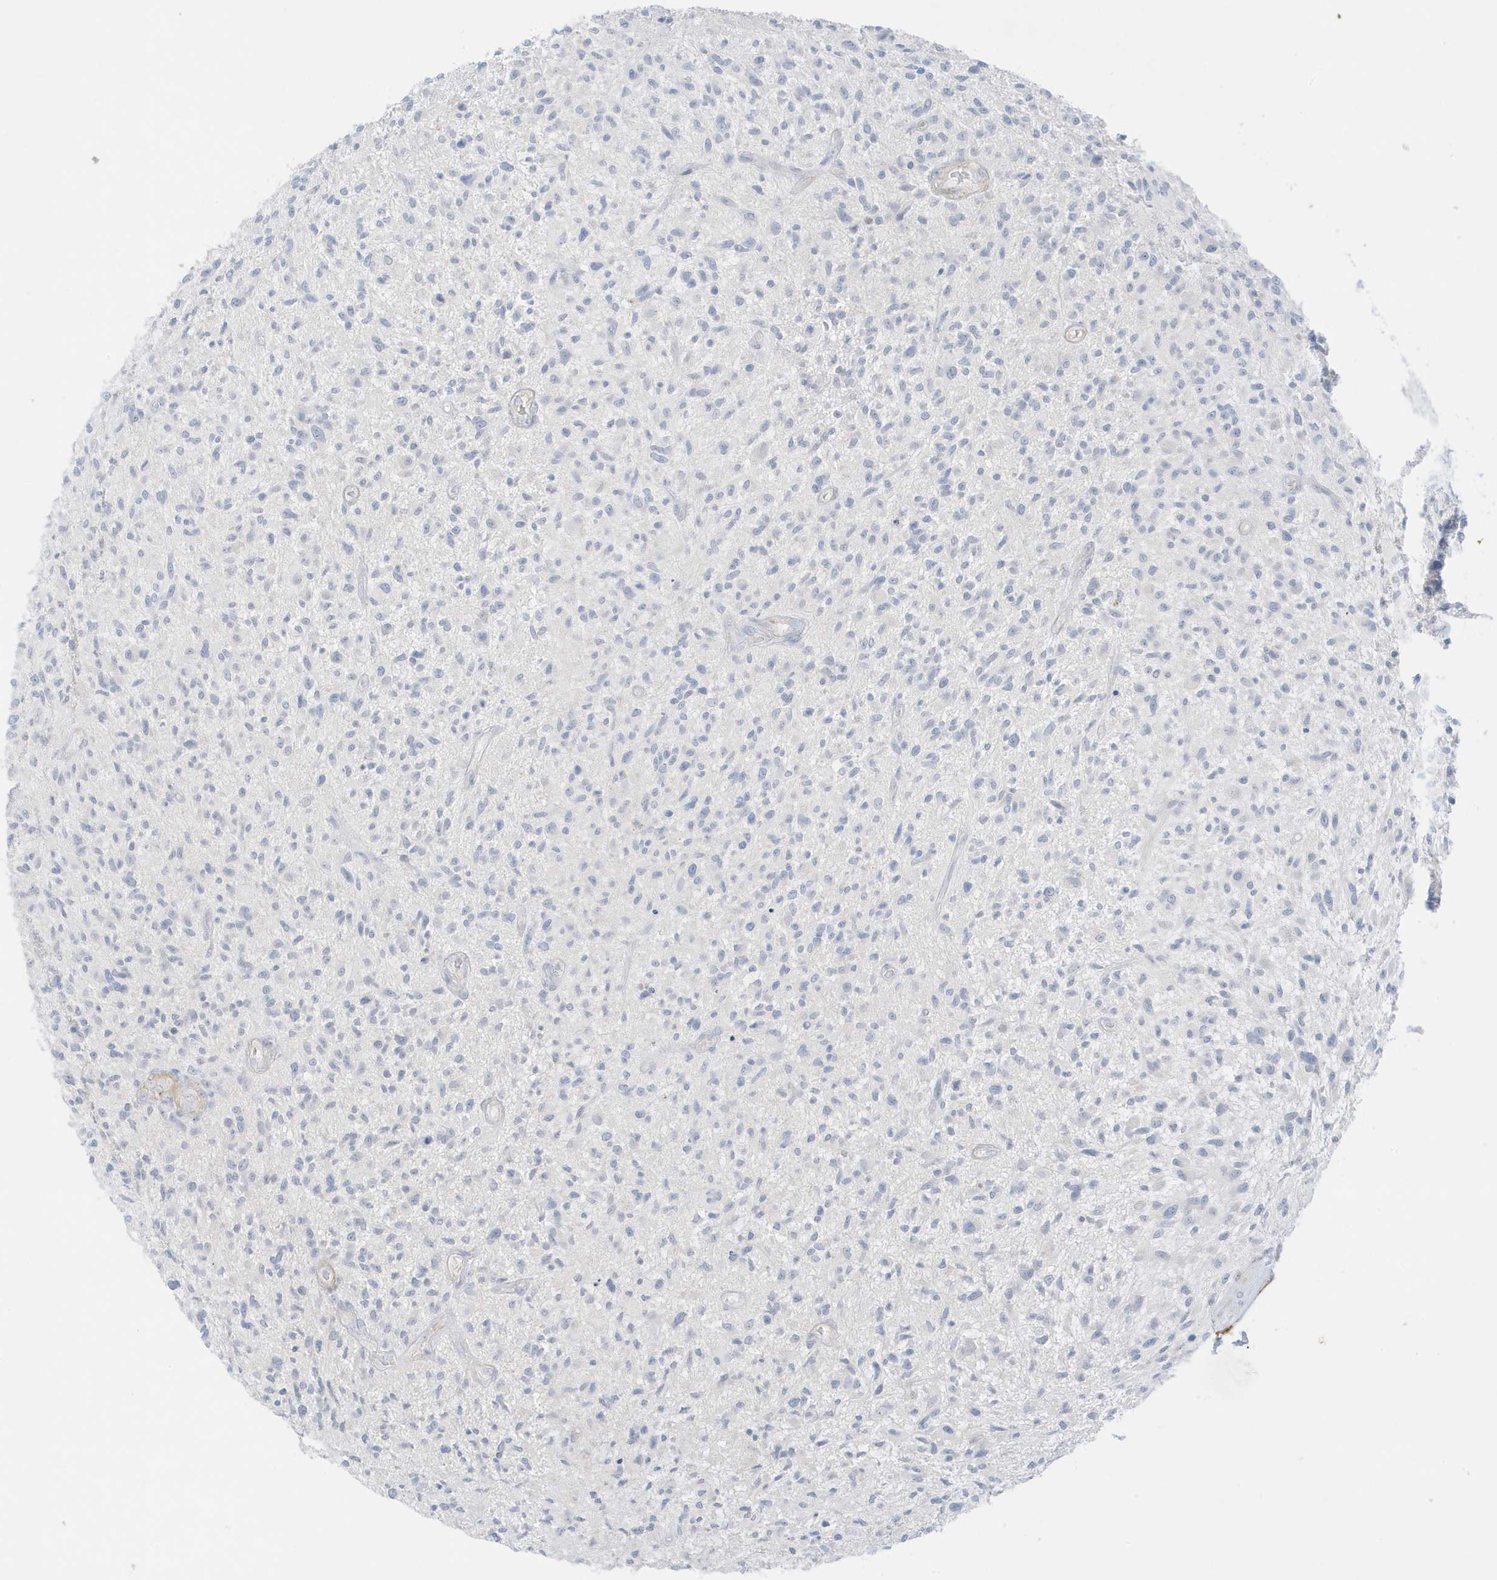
{"staining": {"intensity": "negative", "quantity": "none", "location": "none"}, "tissue": "glioma", "cell_type": "Tumor cells", "image_type": "cancer", "snomed": [{"axis": "morphology", "description": "Glioma, malignant, High grade"}, {"axis": "topography", "description": "Brain"}], "caption": "This is an IHC micrograph of high-grade glioma (malignant). There is no staining in tumor cells.", "gene": "SLC22A13", "patient": {"sex": "male", "age": 47}}